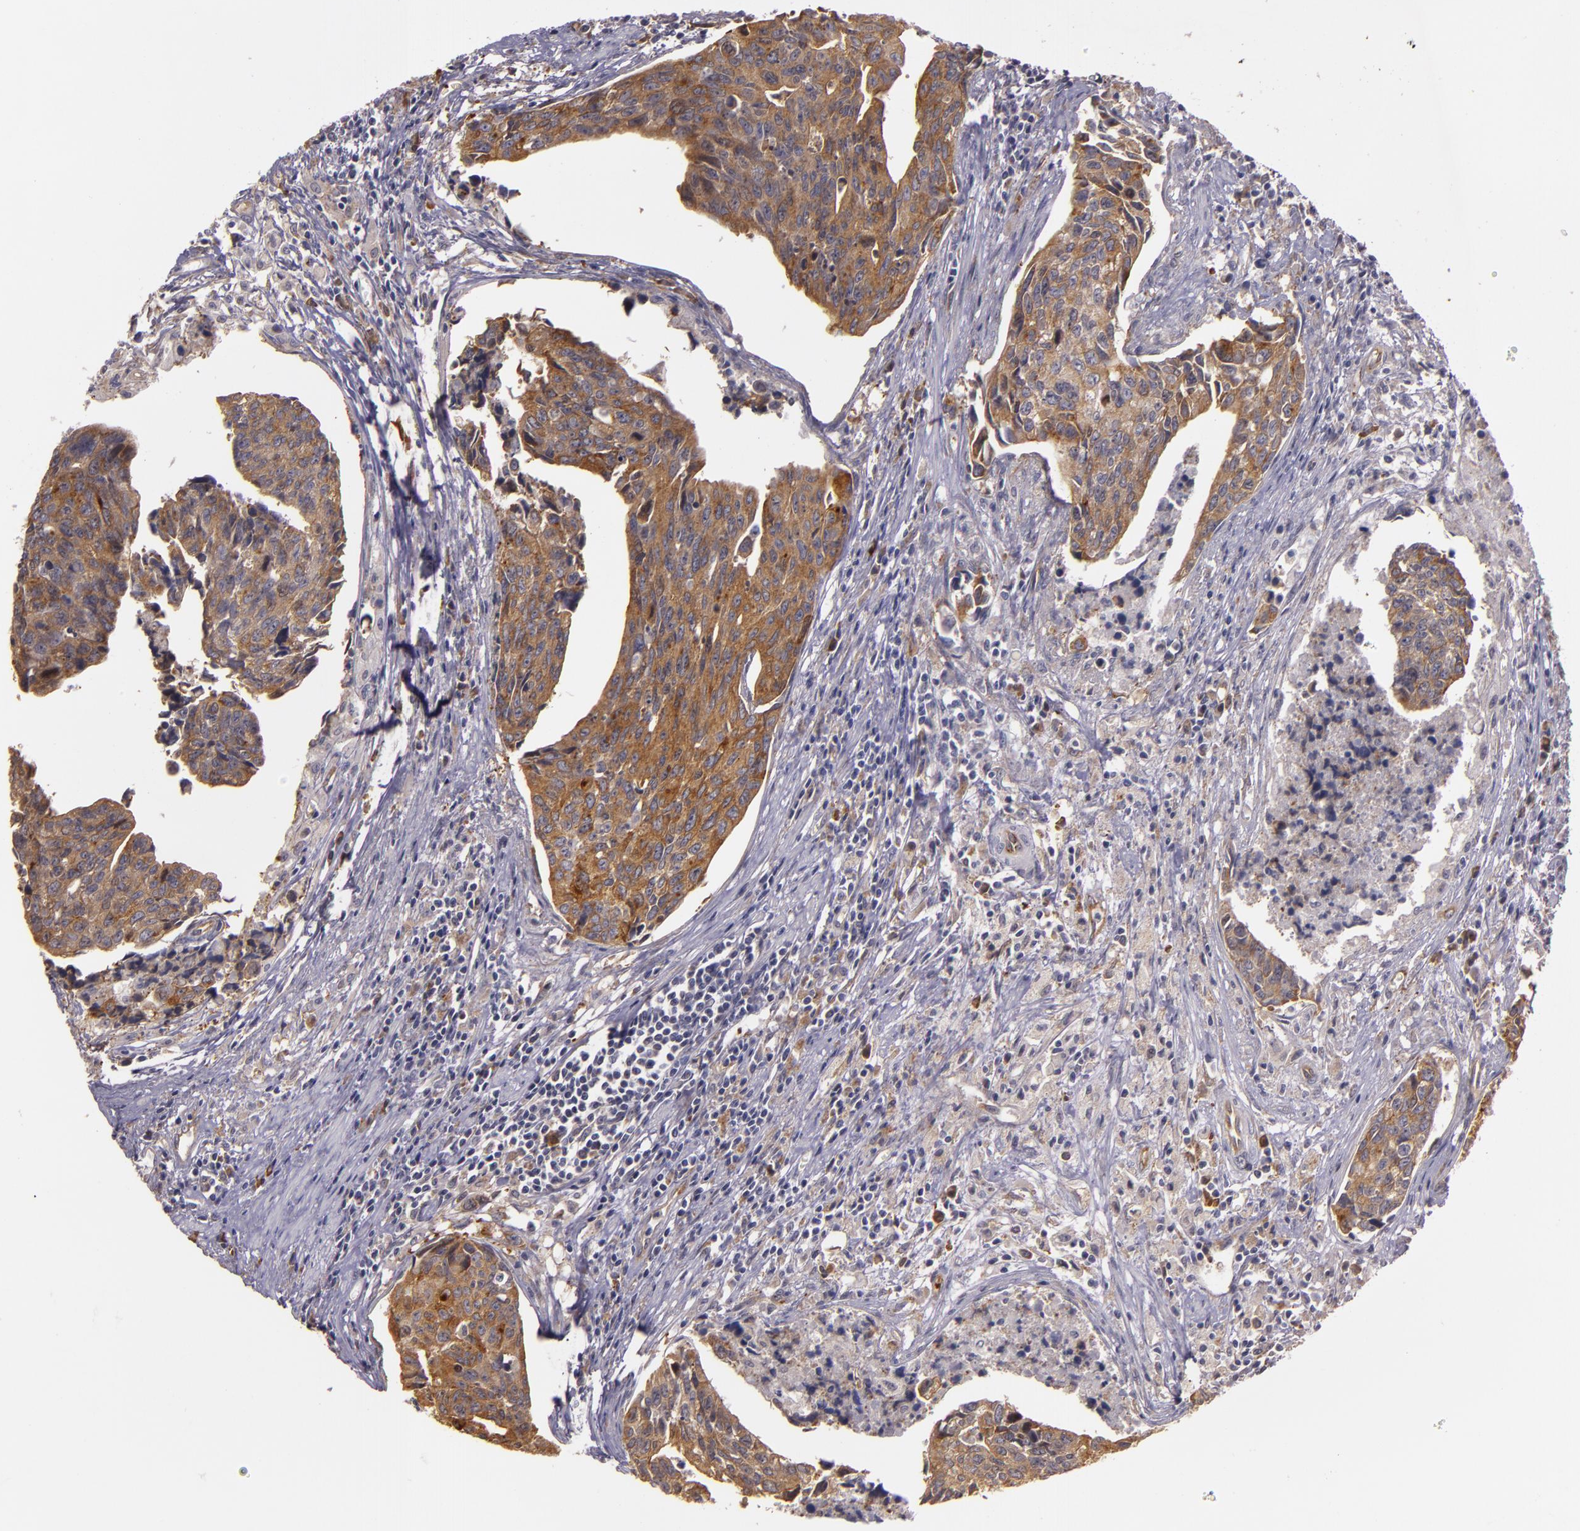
{"staining": {"intensity": "moderate", "quantity": ">75%", "location": "cytoplasmic/membranous"}, "tissue": "urothelial cancer", "cell_type": "Tumor cells", "image_type": "cancer", "snomed": [{"axis": "morphology", "description": "Urothelial carcinoma, High grade"}, {"axis": "topography", "description": "Urinary bladder"}], "caption": "A photomicrograph showing moderate cytoplasmic/membranous staining in approximately >75% of tumor cells in high-grade urothelial carcinoma, as visualized by brown immunohistochemical staining.", "gene": "SYTL4", "patient": {"sex": "male", "age": 81}}